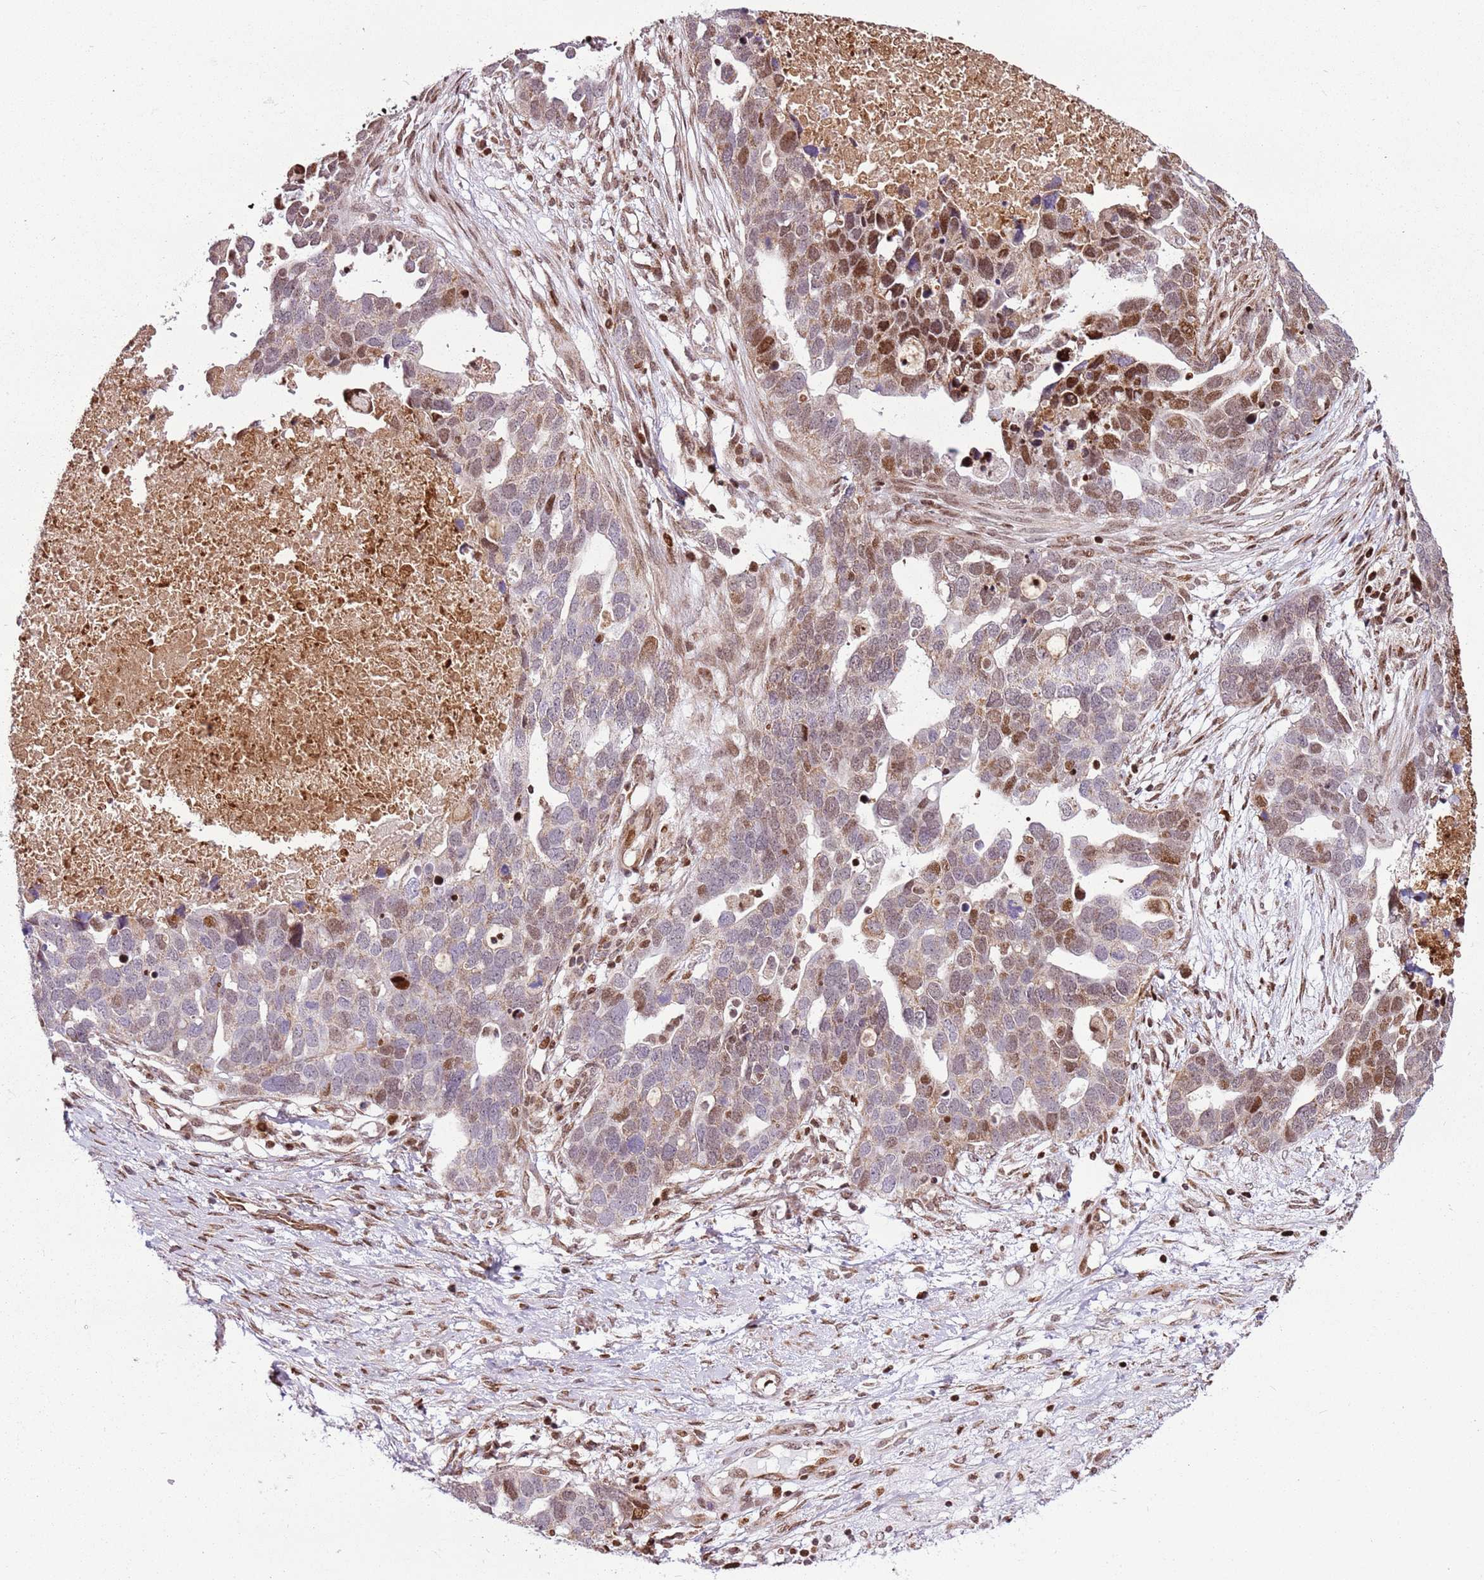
{"staining": {"intensity": "moderate", "quantity": "25%-75%", "location": "nuclear"}, "tissue": "ovarian cancer", "cell_type": "Tumor cells", "image_type": "cancer", "snomed": [{"axis": "morphology", "description": "Cystadenocarcinoma, serous, NOS"}, {"axis": "topography", "description": "Ovary"}], "caption": "This micrograph reveals immunohistochemistry (IHC) staining of ovarian cancer, with medium moderate nuclear expression in about 25%-75% of tumor cells.", "gene": "PCTP", "patient": {"sex": "female", "age": 54}}